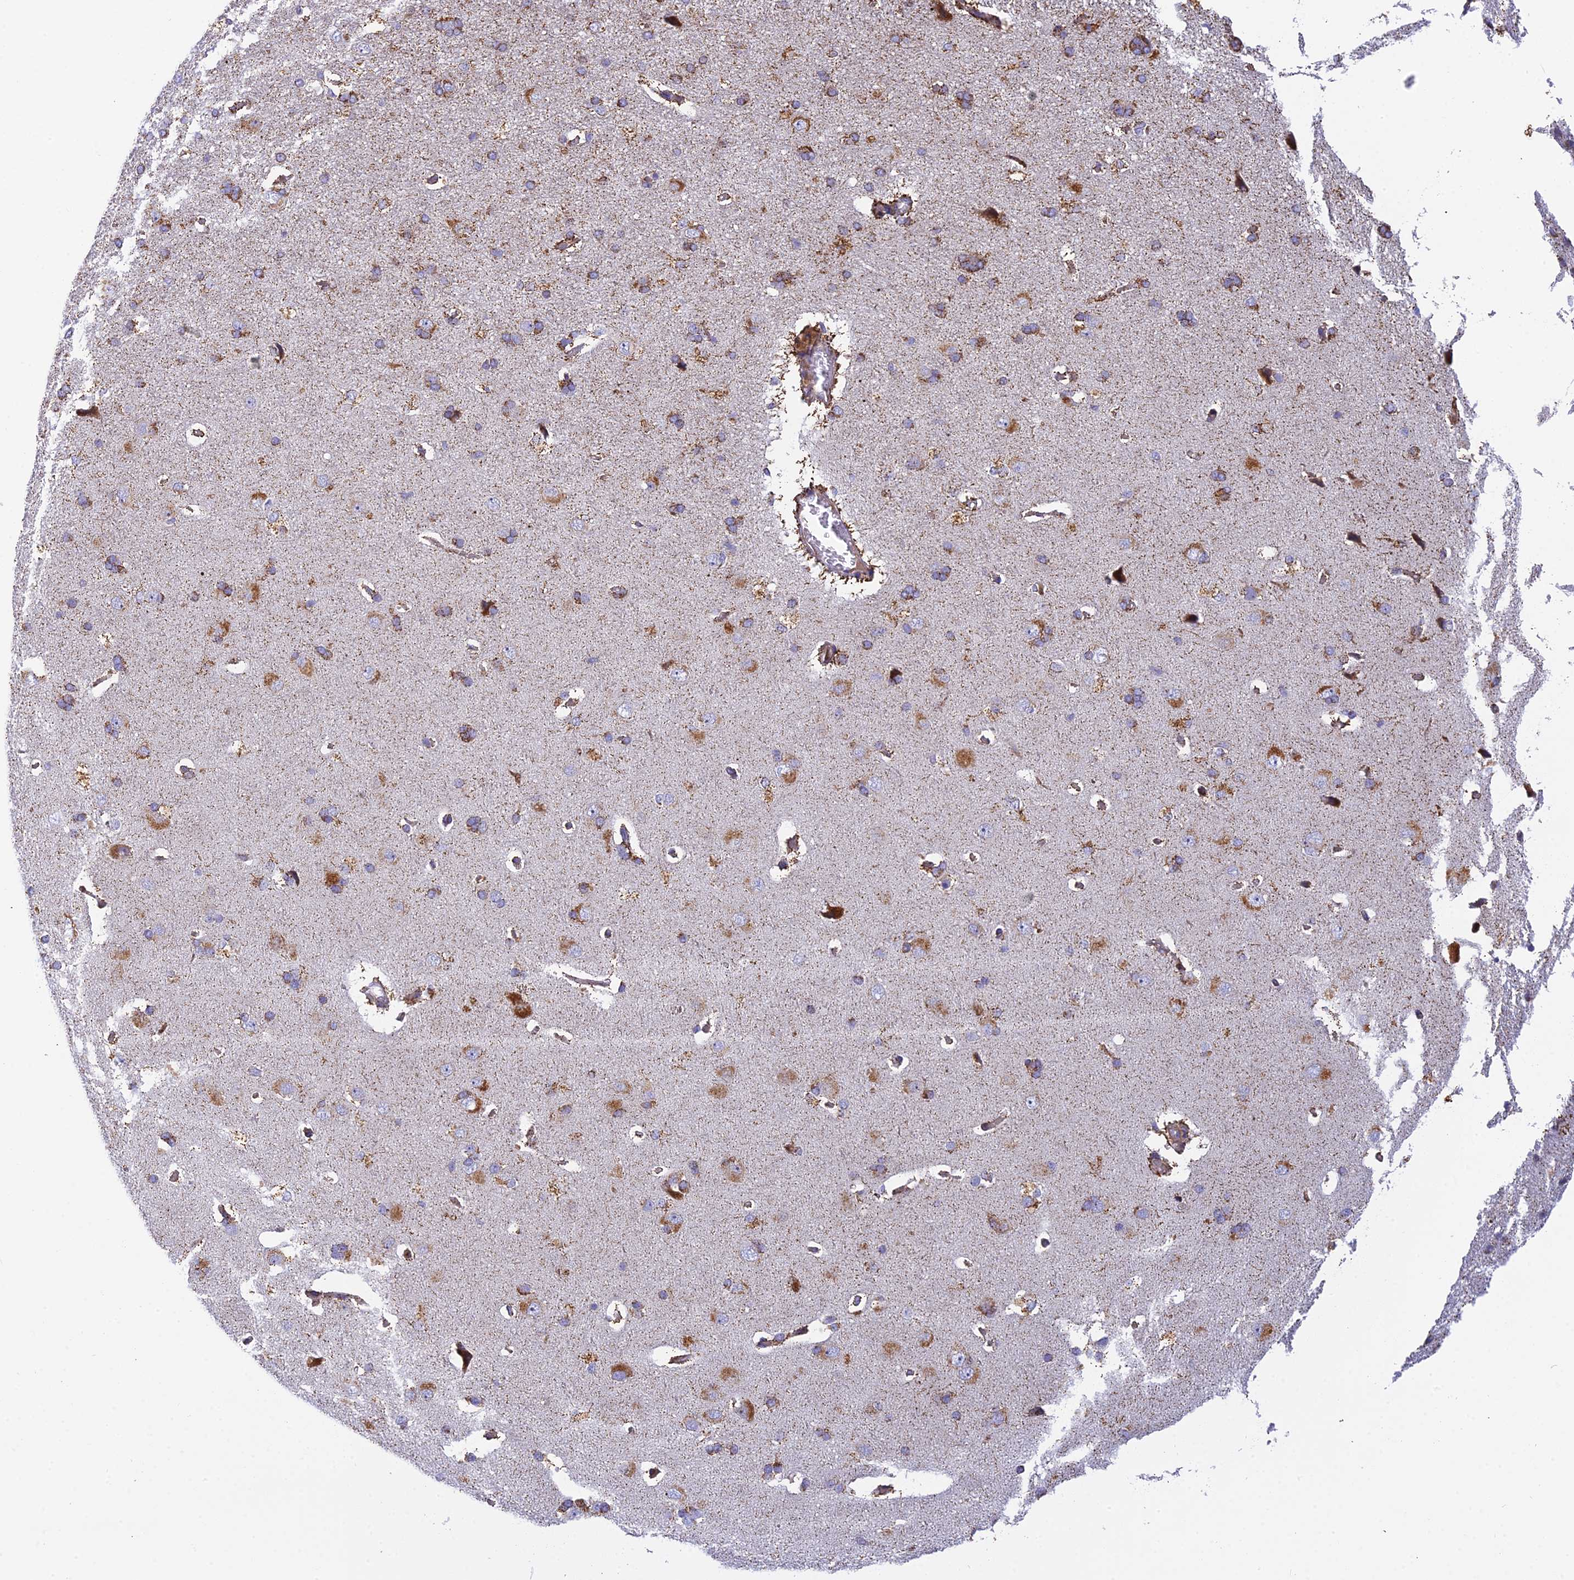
{"staining": {"intensity": "moderate", "quantity": ">75%", "location": "cytoplasmic/membranous"}, "tissue": "cerebral cortex", "cell_type": "Endothelial cells", "image_type": "normal", "snomed": [{"axis": "morphology", "description": "Normal tissue, NOS"}, {"axis": "topography", "description": "Cerebral cortex"}], "caption": "About >75% of endothelial cells in benign cerebral cortex demonstrate moderate cytoplasmic/membranous protein positivity as visualized by brown immunohistochemical staining.", "gene": "CLCN7", "patient": {"sex": "male", "age": 62}}